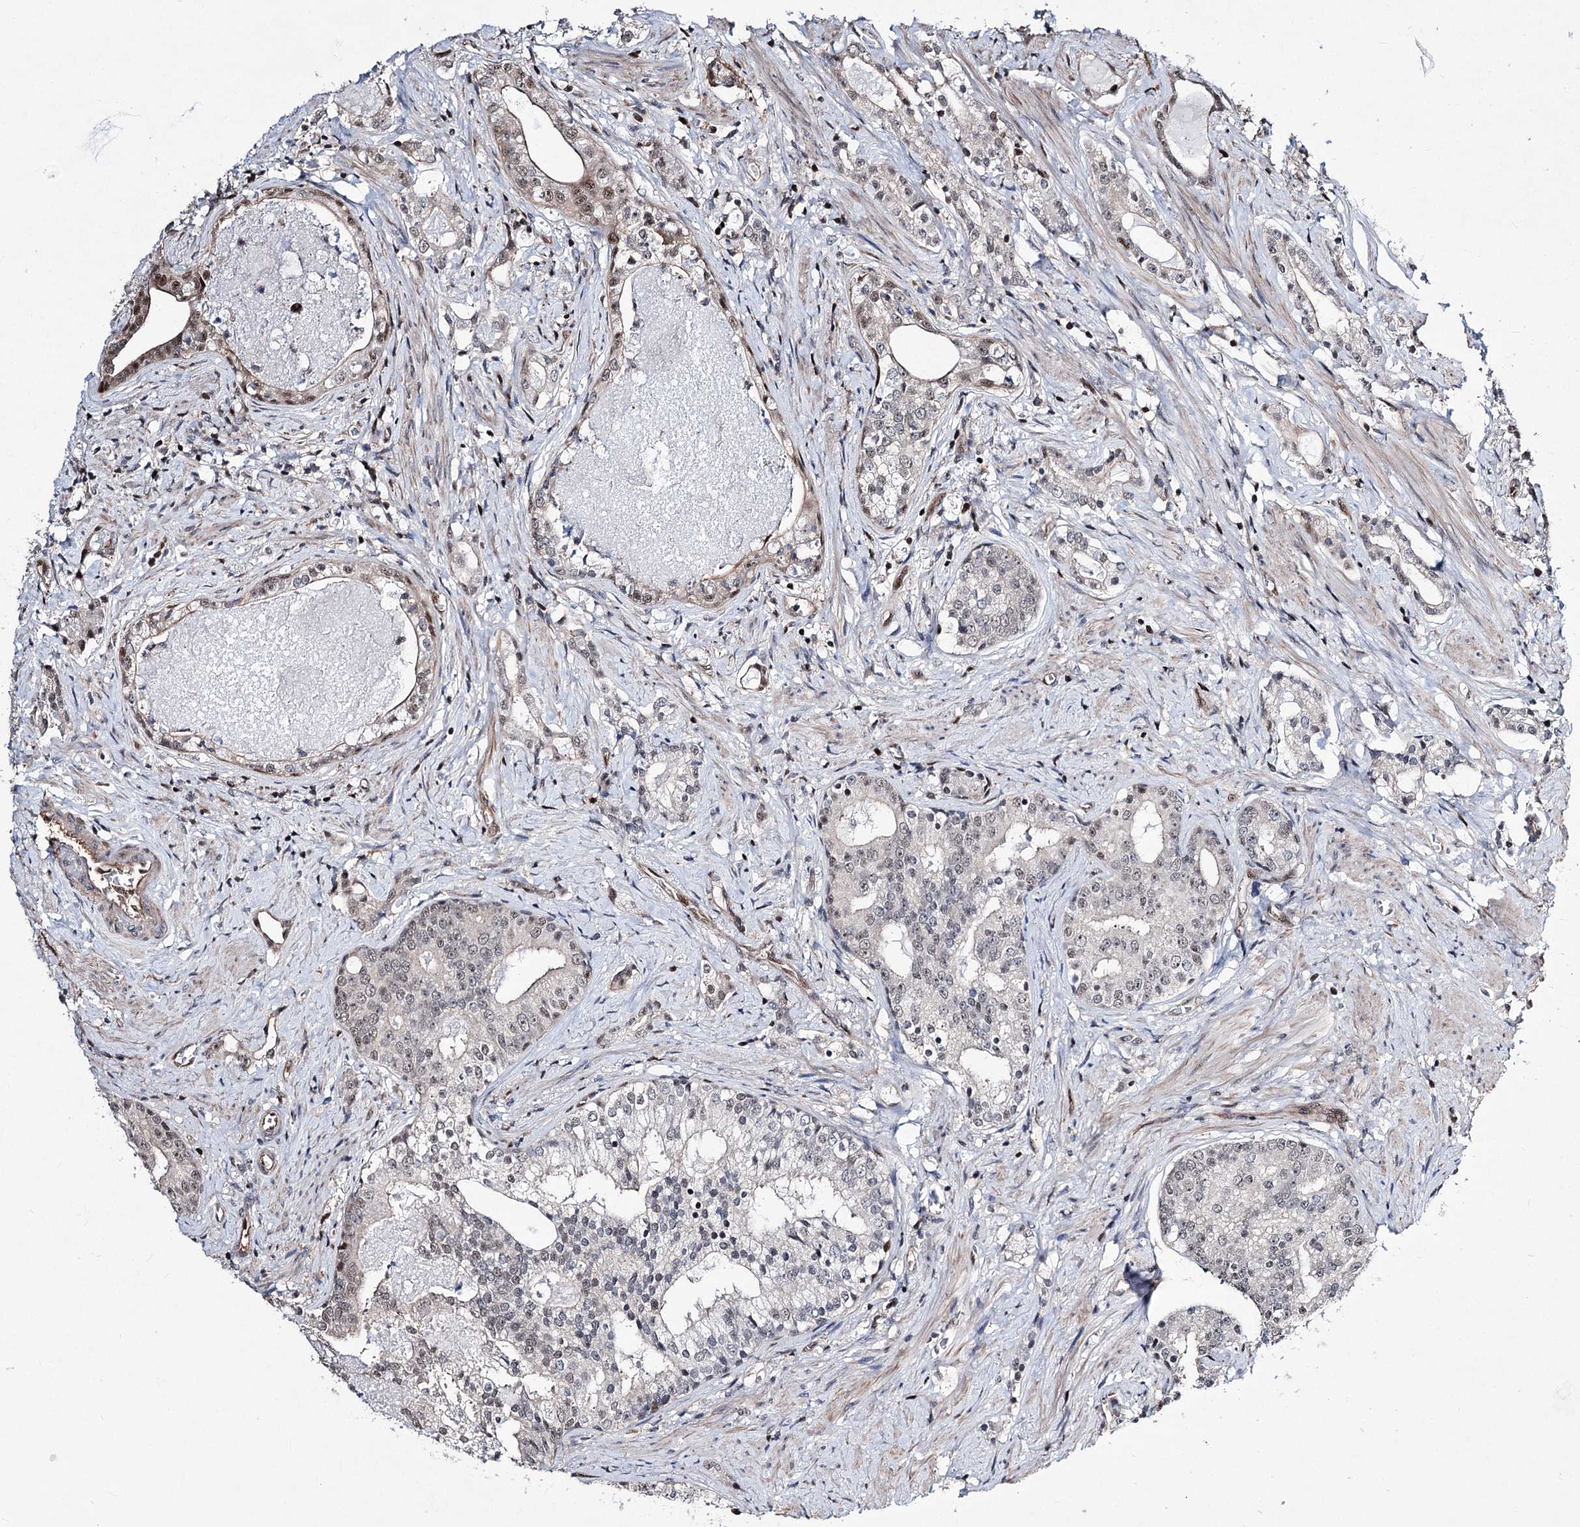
{"staining": {"intensity": "moderate", "quantity": "25%-75%", "location": "nuclear"}, "tissue": "prostate cancer", "cell_type": "Tumor cells", "image_type": "cancer", "snomed": [{"axis": "morphology", "description": "Adenocarcinoma, High grade"}, {"axis": "topography", "description": "Prostate"}], "caption": "Immunohistochemistry micrograph of neoplastic tissue: prostate adenocarcinoma (high-grade) stained using immunohistochemistry (IHC) demonstrates medium levels of moderate protein expression localized specifically in the nuclear of tumor cells, appearing as a nuclear brown color.", "gene": "CHMP7", "patient": {"sex": "male", "age": 58}}